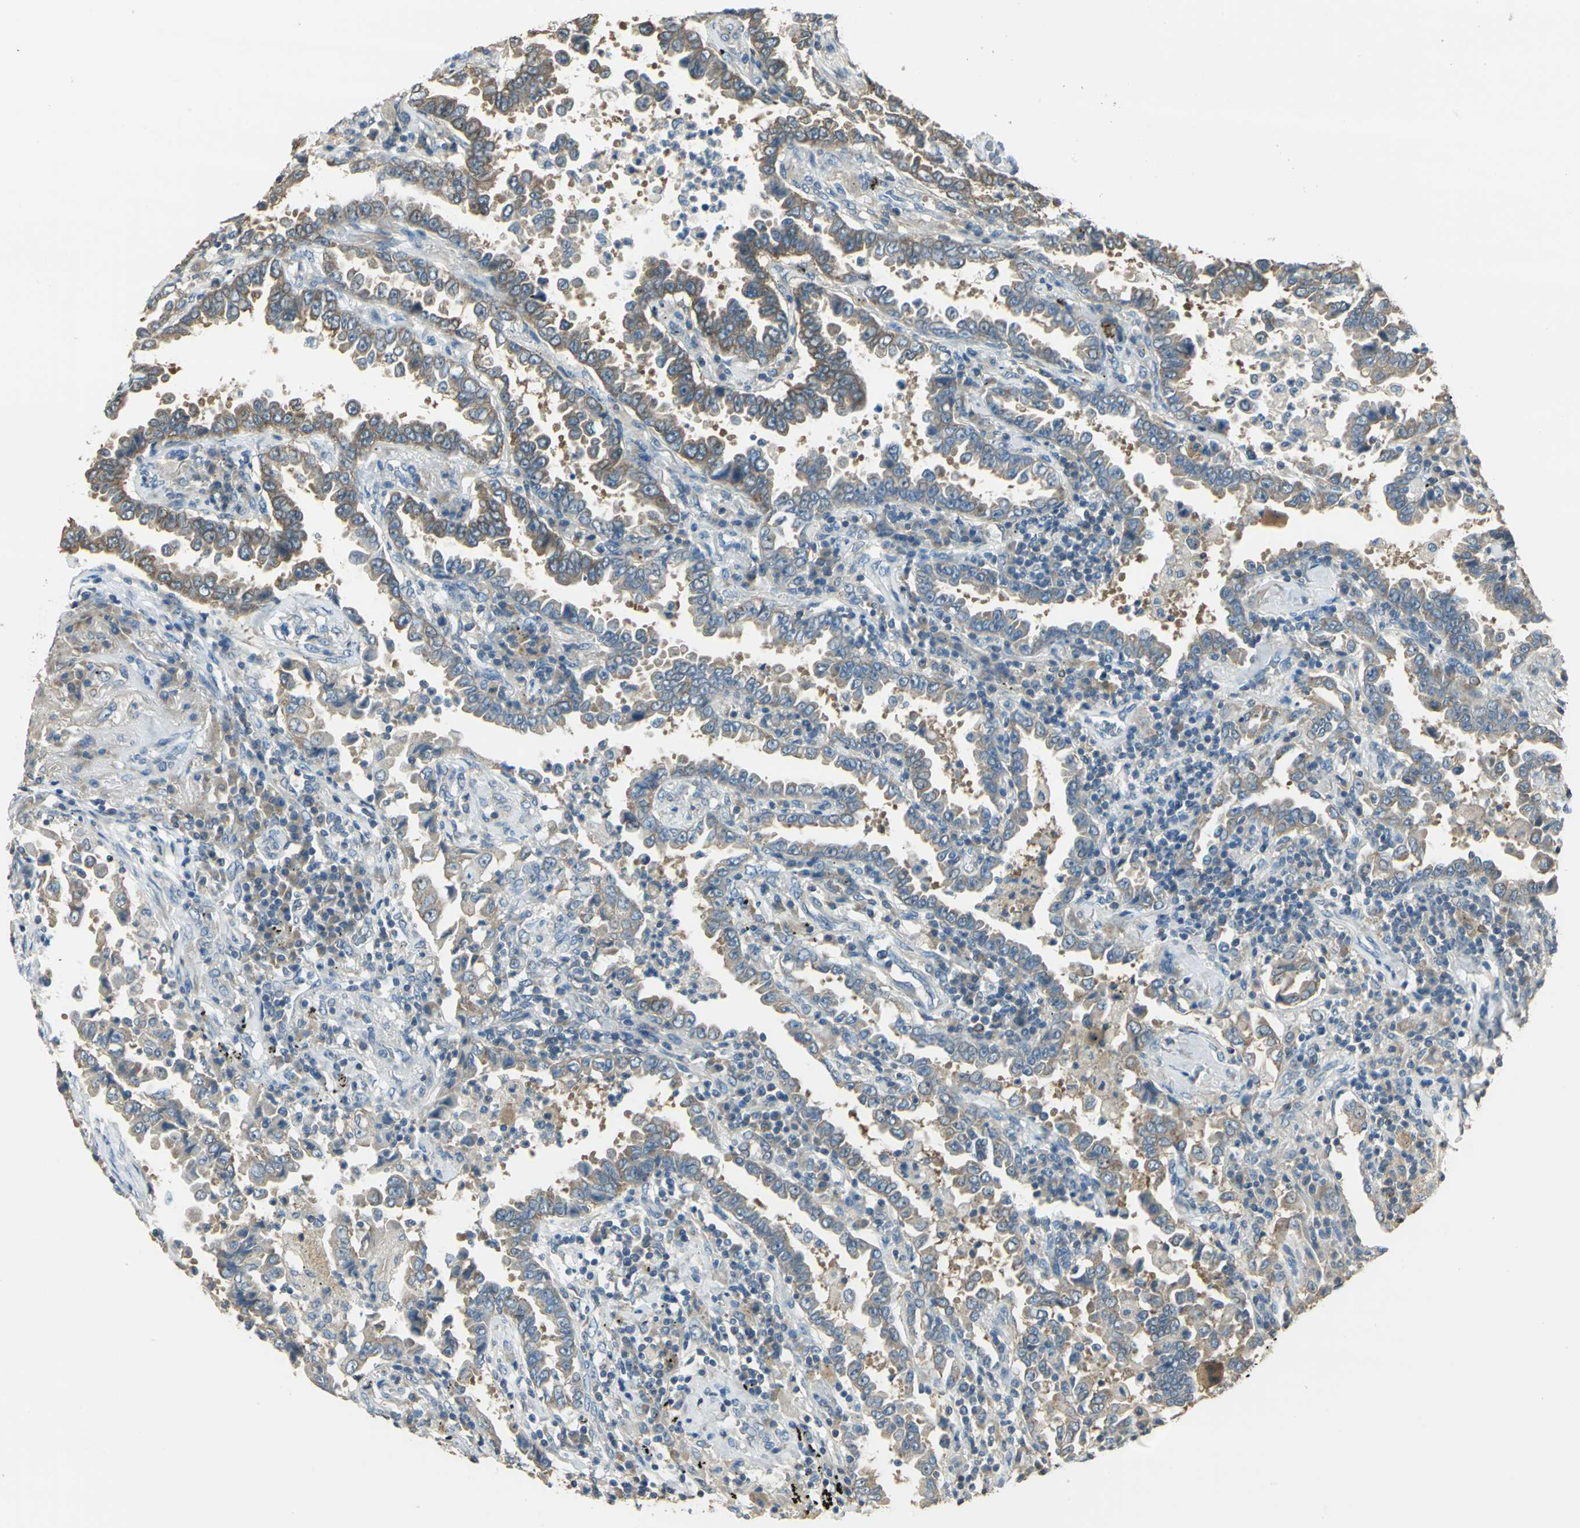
{"staining": {"intensity": "moderate", "quantity": ">75%", "location": "cytoplasmic/membranous"}, "tissue": "lung cancer", "cell_type": "Tumor cells", "image_type": "cancer", "snomed": [{"axis": "morphology", "description": "Normal tissue, NOS"}, {"axis": "morphology", "description": "Inflammation, NOS"}, {"axis": "morphology", "description": "Adenocarcinoma, NOS"}, {"axis": "topography", "description": "Lung"}], "caption": "This micrograph demonstrates immunohistochemistry (IHC) staining of lung cancer, with medium moderate cytoplasmic/membranous staining in approximately >75% of tumor cells.", "gene": "SHC2", "patient": {"sex": "female", "age": 64}}